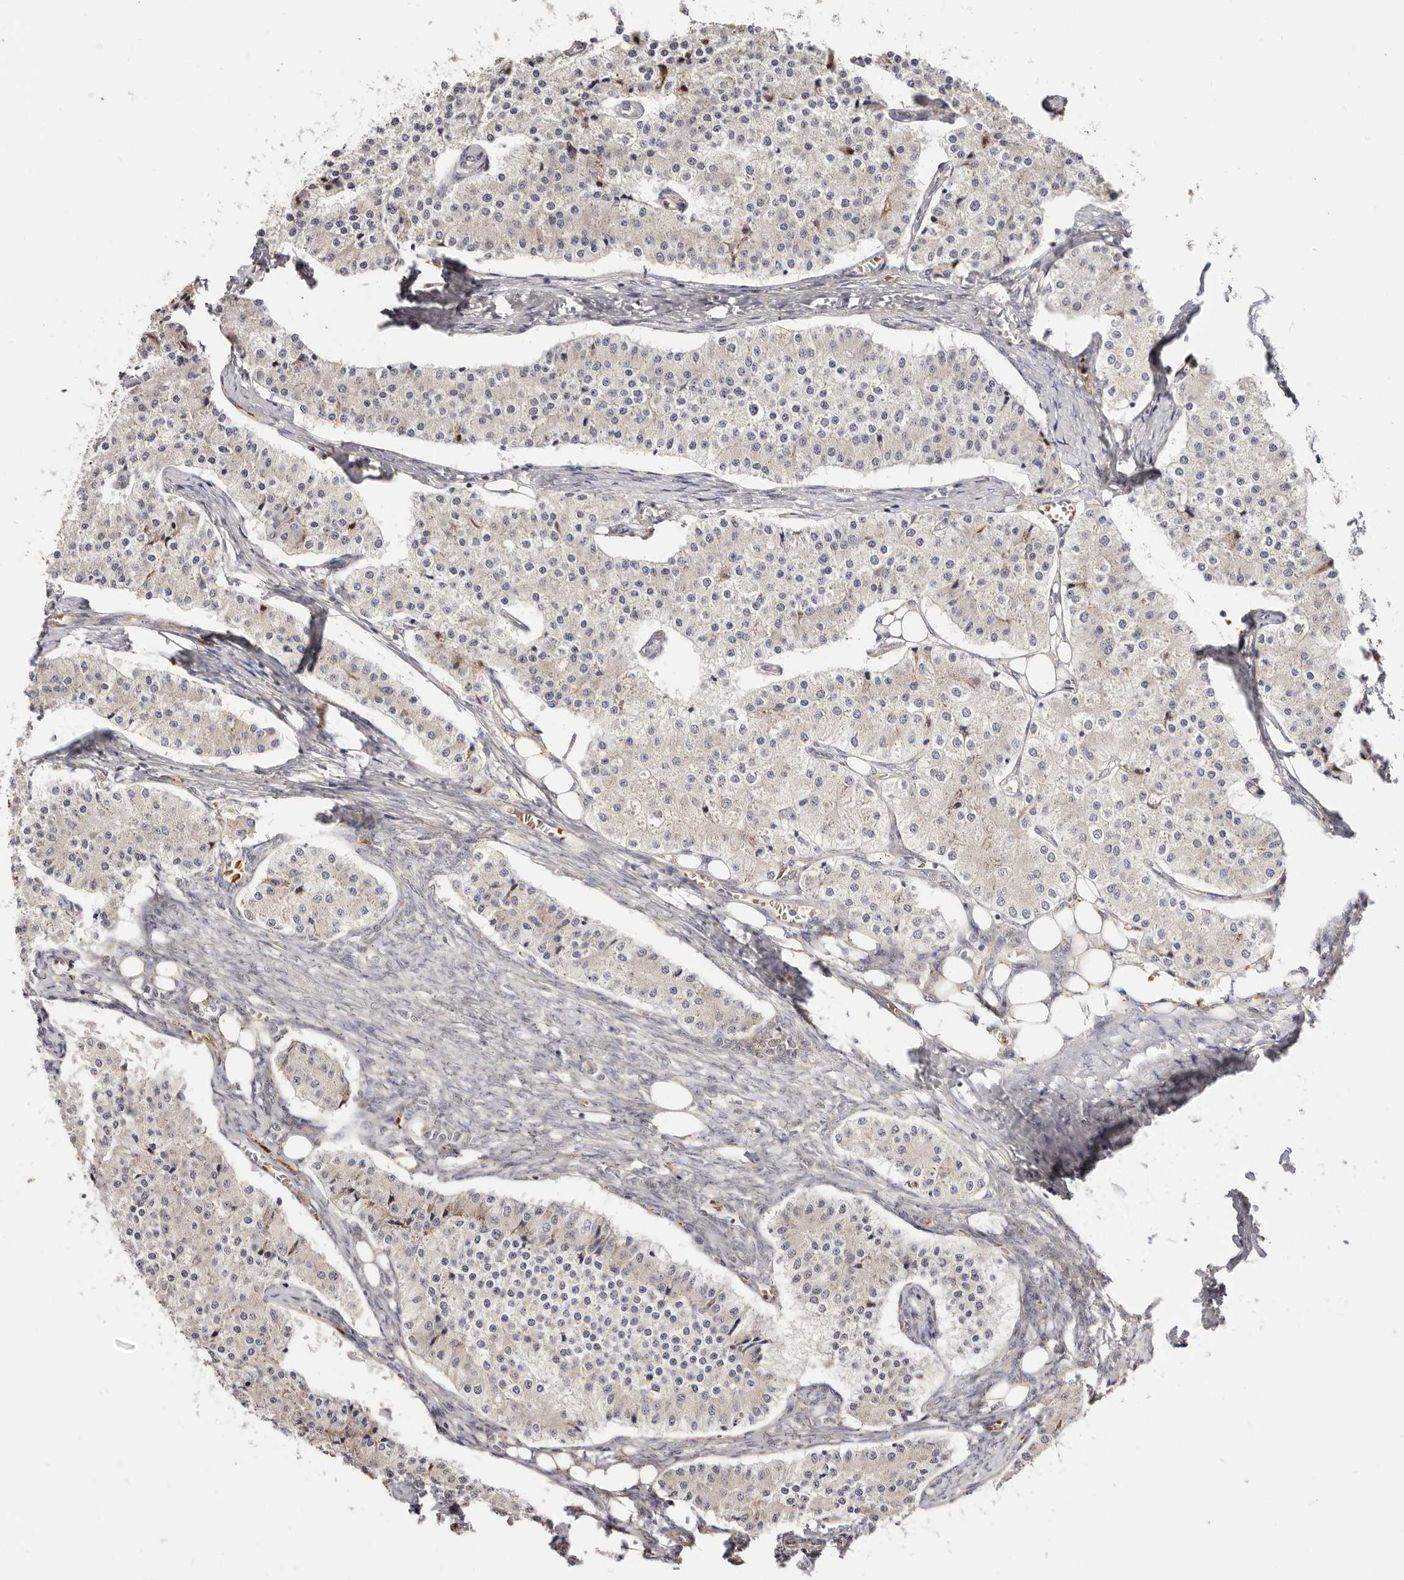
{"staining": {"intensity": "negative", "quantity": "none", "location": "none"}, "tissue": "carcinoid", "cell_type": "Tumor cells", "image_type": "cancer", "snomed": [{"axis": "morphology", "description": "Carcinoid, malignant, NOS"}, {"axis": "topography", "description": "Colon"}], "caption": "Immunohistochemistry (IHC) of human carcinoid shows no expression in tumor cells. (Brightfield microscopy of DAB immunohistochemistry at high magnification).", "gene": "BCL2L15", "patient": {"sex": "female", "age": 52}}